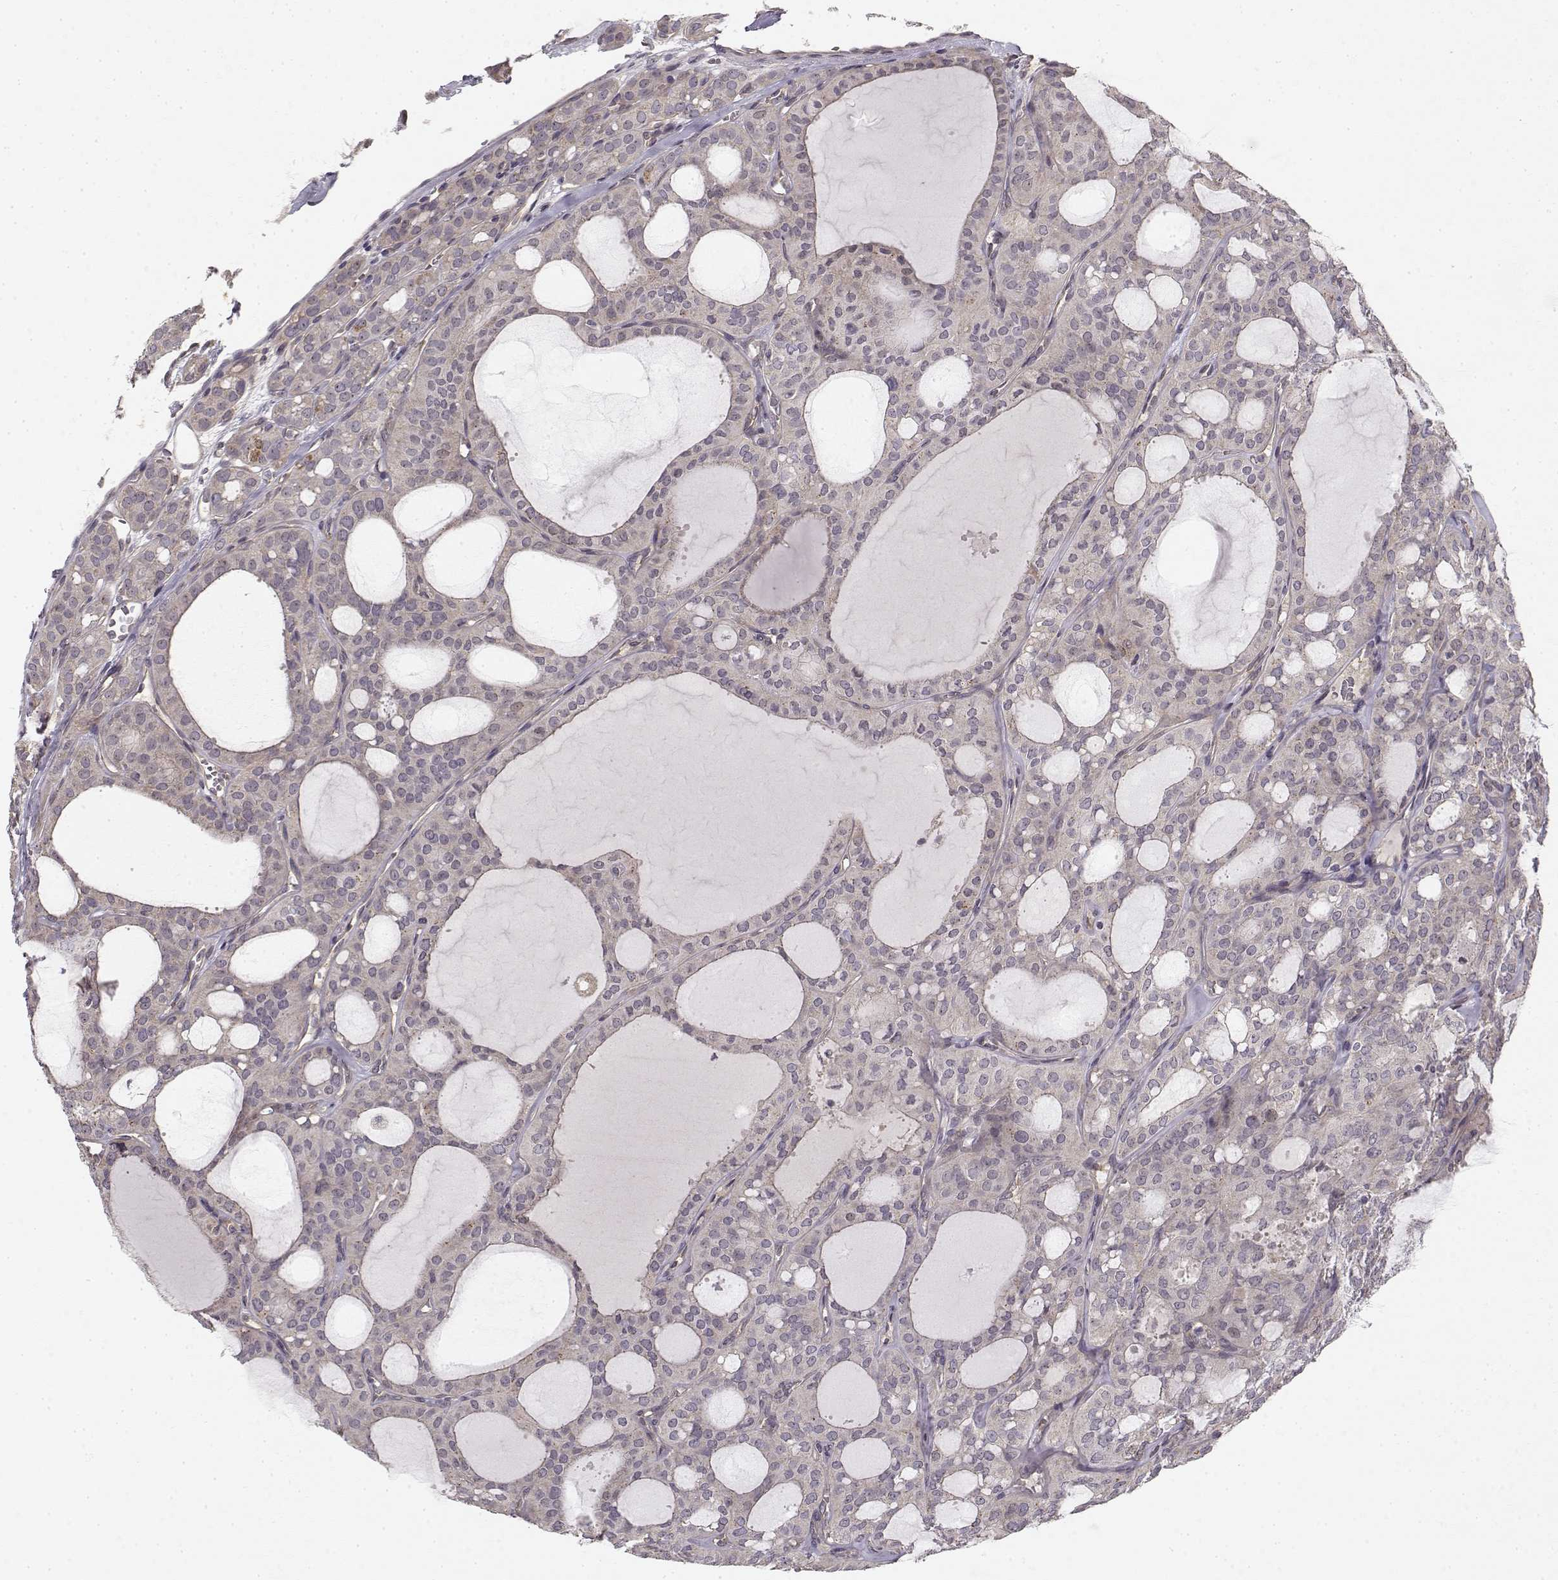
{"staining": {"intensity": "negative", "quantity": "none", "location": "none"}, "tissue": "thyroid cancer", "cell_type": "Tumor cells", "image_type": "cancer", "snomed": [{"axis": "morphology", "description": "Follicular adenoma carcinoma, NOS"}, {"axis": "topography", "description": "Thyroid gland"}], "caption": "There is no significant positivity in tumor cells of thyroid follicular adenoma carcinoma.", "gene": "MED12L", "patient": {"sex": "male", "age": 75}}